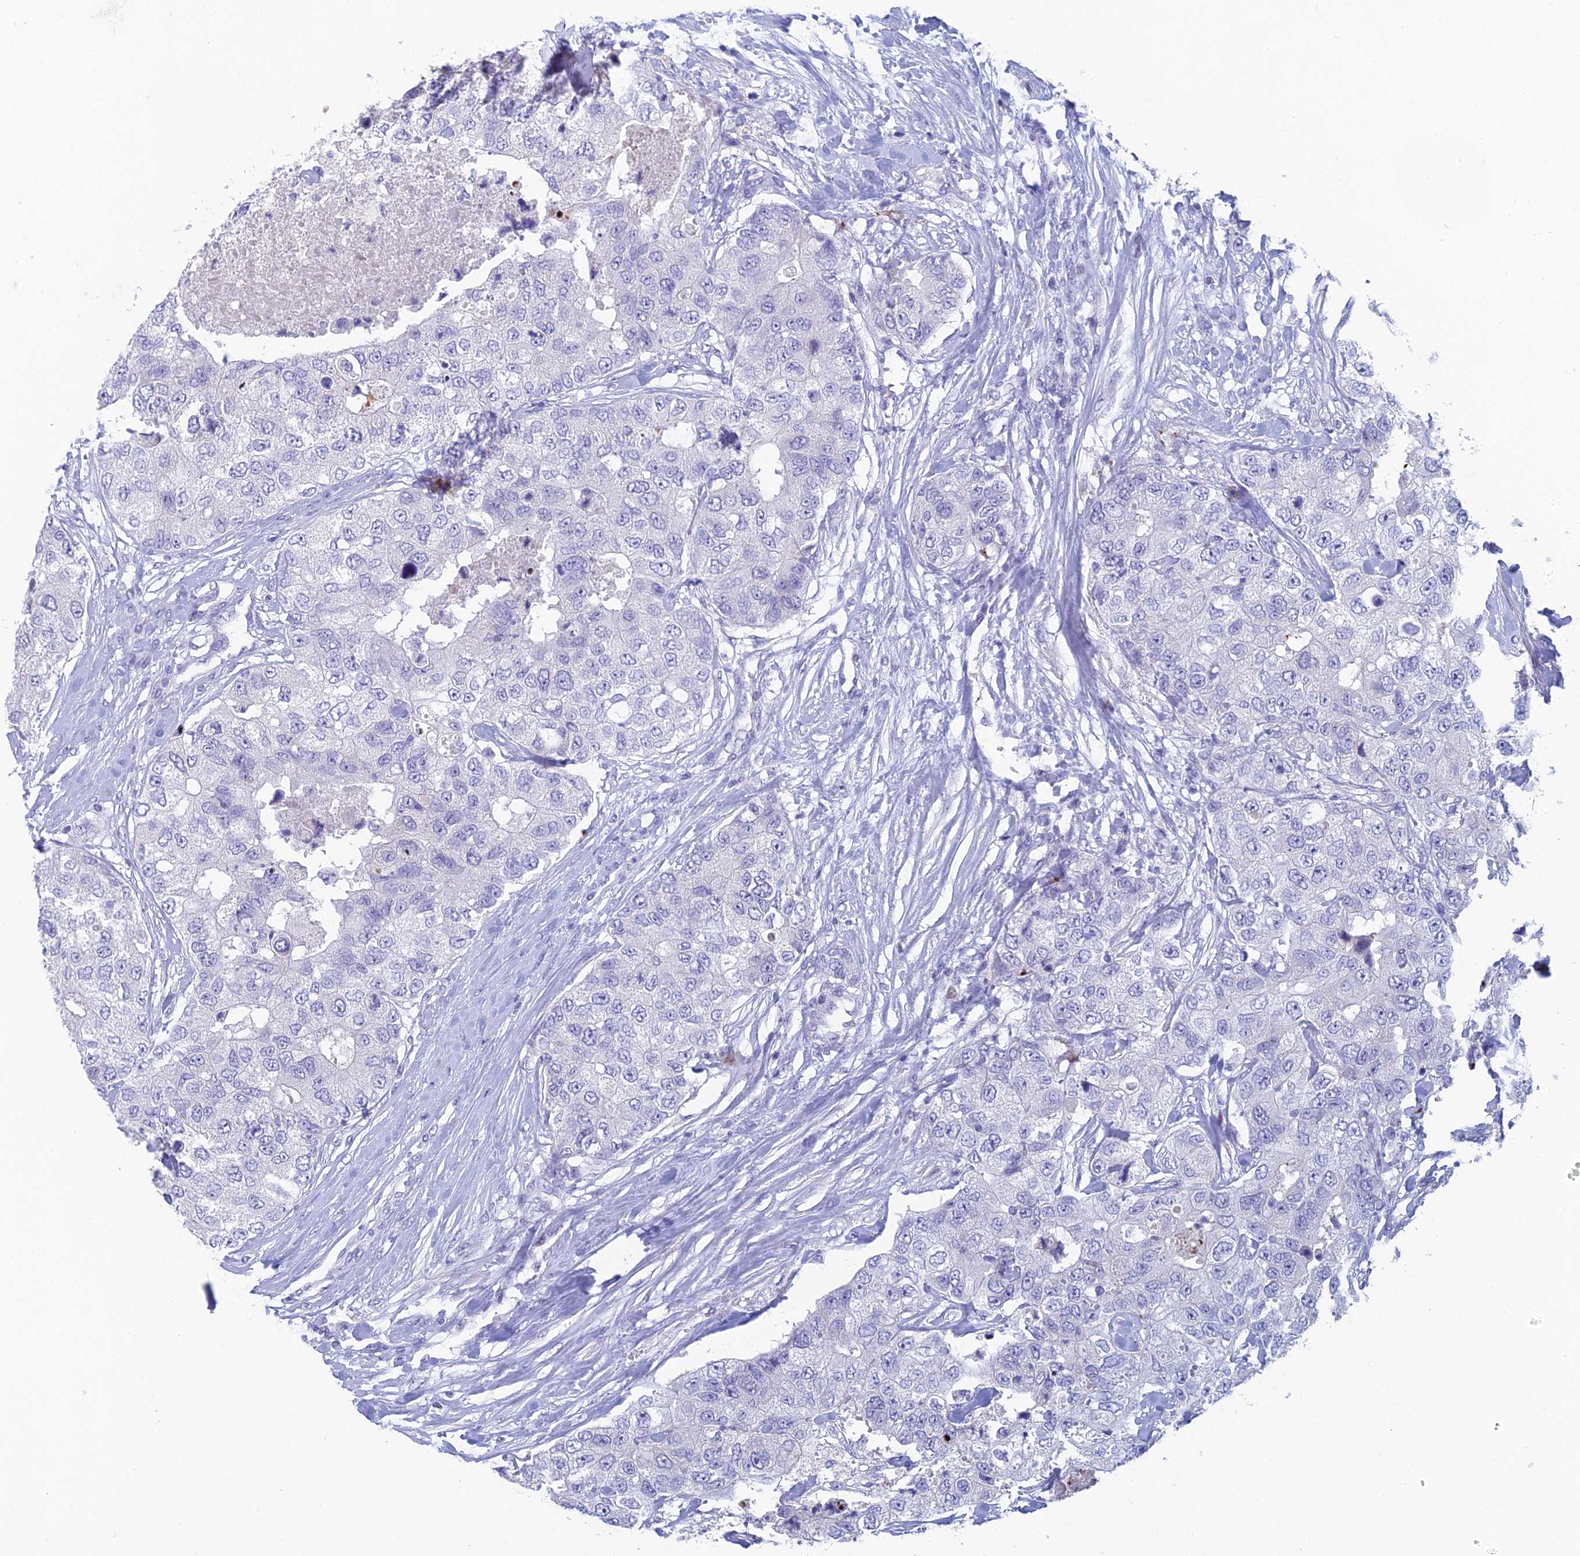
{"staining": {"intensity": "negative", "quantity": "none", "location": "none"}, "tissue": "breast cancer", "cell_type": "Tumor cells", "image_type": "cancer", "snomed": [{"axis": "morphology", "description": "Duct carcinoma"}, {"axis": "topography", "description": "Breast"}], "caption": "Protein analysis of breast invasive ductal carcinoma displays no significant expression in tumor cells. (DAB immunohistochemistry visualized using brightfield microscopy, high magnification).", "gene": "REXO5", "patient": {"sex": "female", "age": 62}}